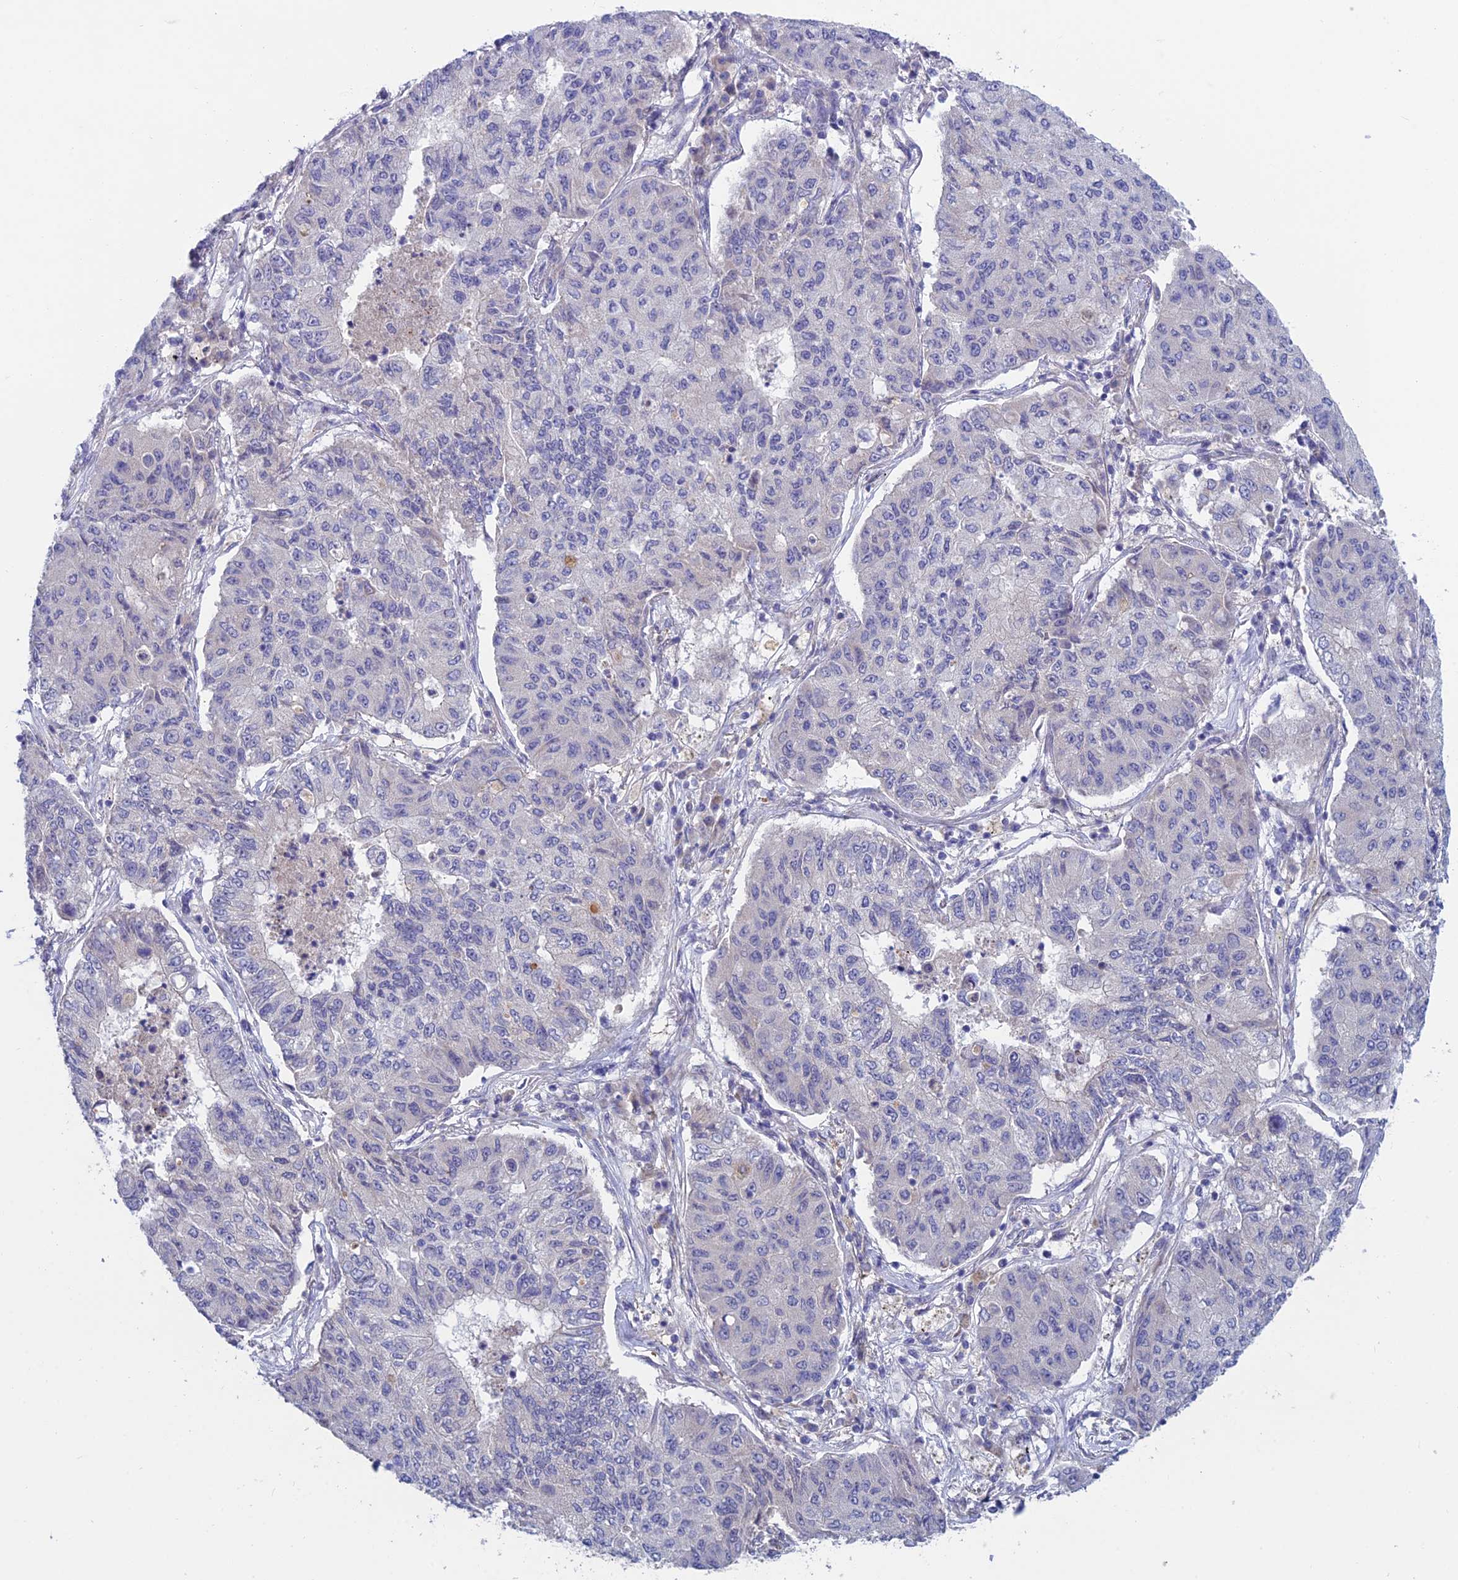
{"staining": {"intensity": "negative", "quantity": "none", "location": "none"}, "tissue": "lung cancer", "cell_type": "Tumor cells", "image_type": "cancer", "snomed": [{"axis": "morphology", "description": "Squamous cell carcinoma, NOS"}, {"axis": "topography", "description": "Lung"}], "caption": "A high-resolution histopathology image shows immunohistochemistry staining of lung cancer (squamous cell carcinoma), which reveals no significant staining in tumor cells.", "gene": "XPO7", "patient": {"sex": "male", "age": 74}}